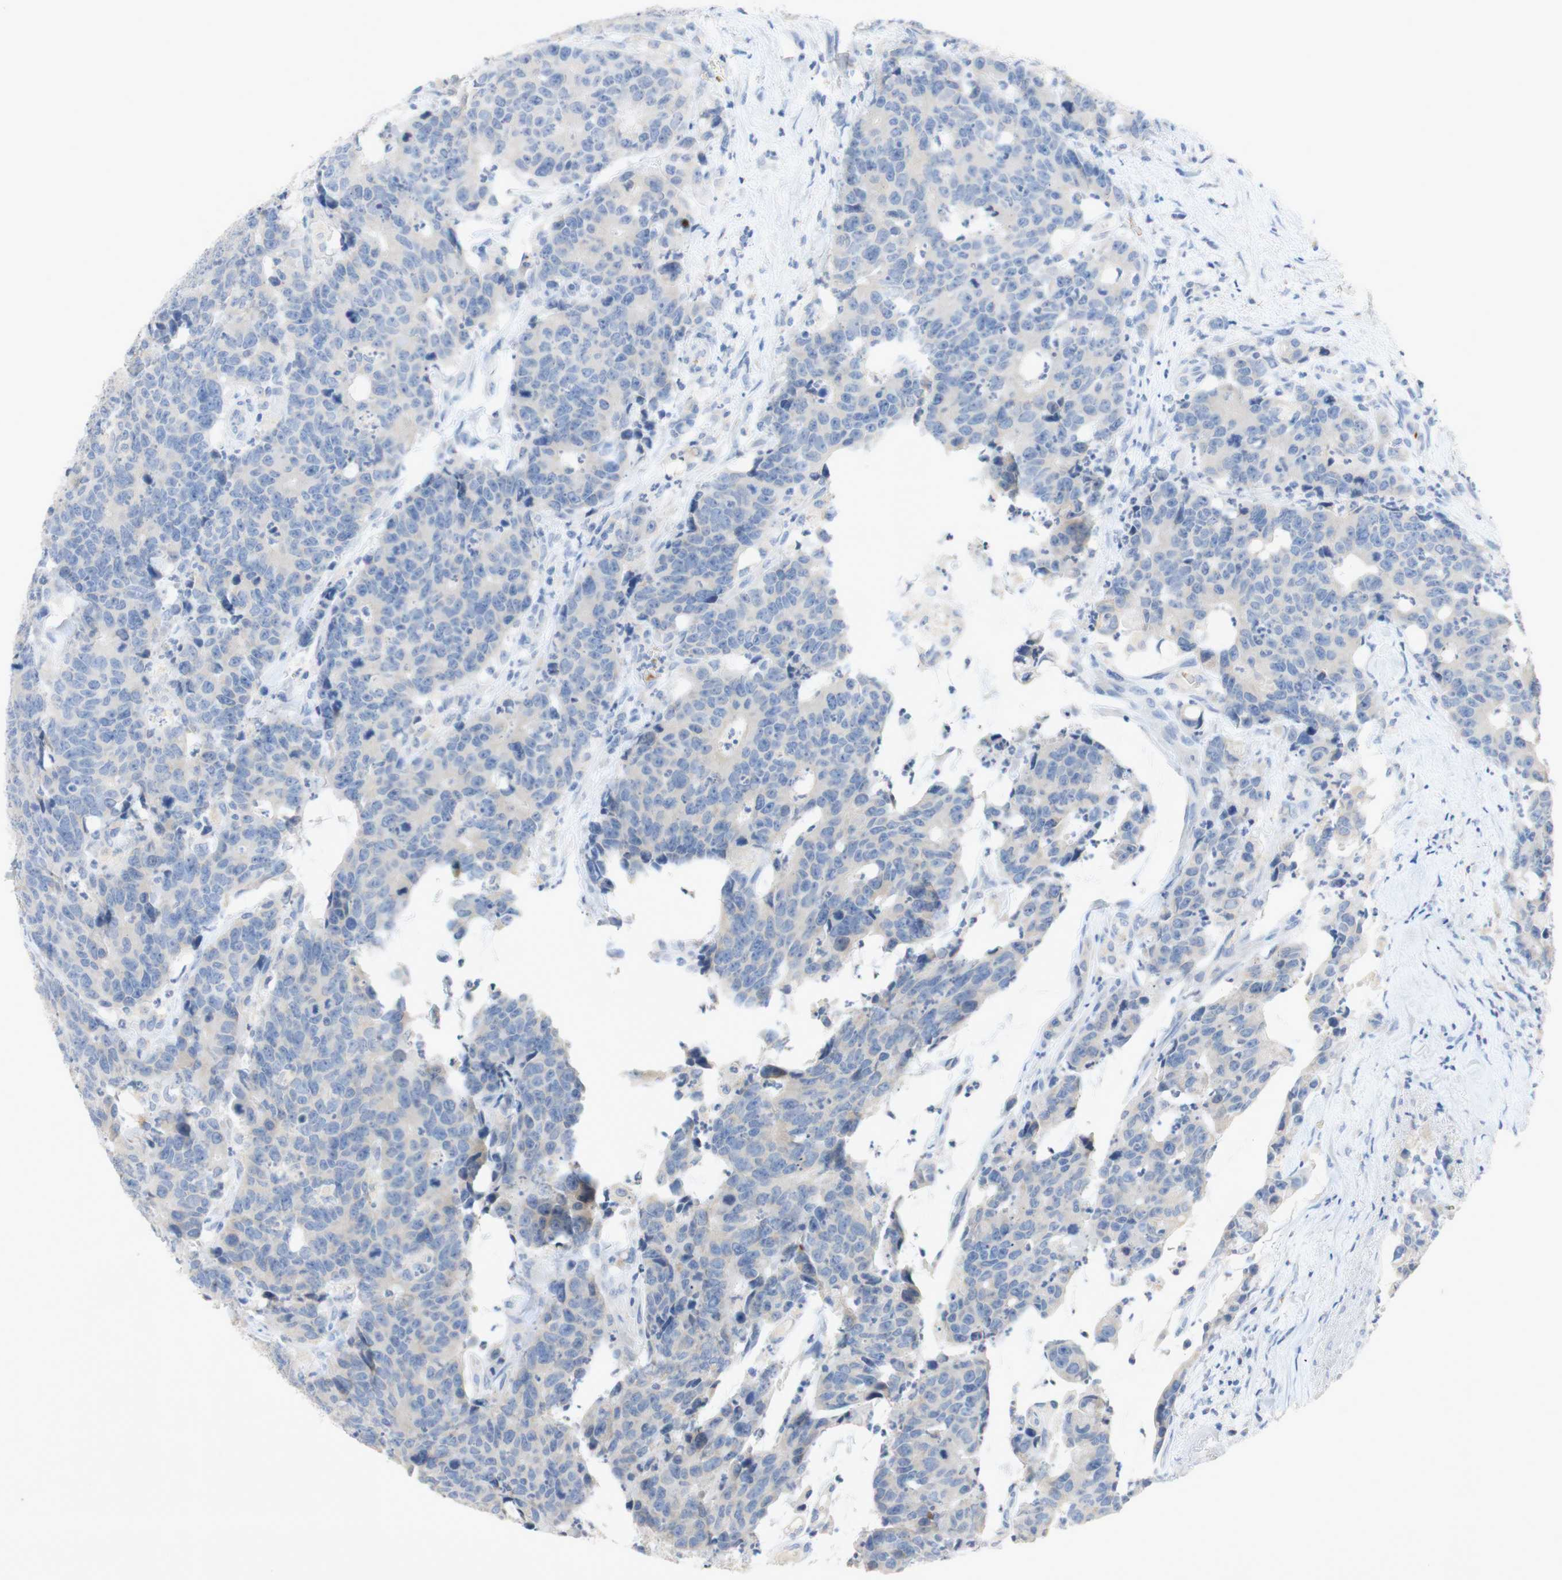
{"staining": {"intensity": "negative", "quantity": "none", "location": "none"}, "tissue": "colorectal cancer", "cell_type": "Tumor cells", "image_type": "cancer", "snomed": [{"axis": "morphology", "description": "Adenocarcinoma, NOS"}, {"axis": "topography", "description": "Colon"}], "caption": "A high-resolution micrograph shows immunohistochemistry (IHC) staining of colorectal adenocarcinoma, which demonstrates no significant positivity in tumor cells.", "gene": "EPO", "patient": {"sex": "female", "age": 86}}